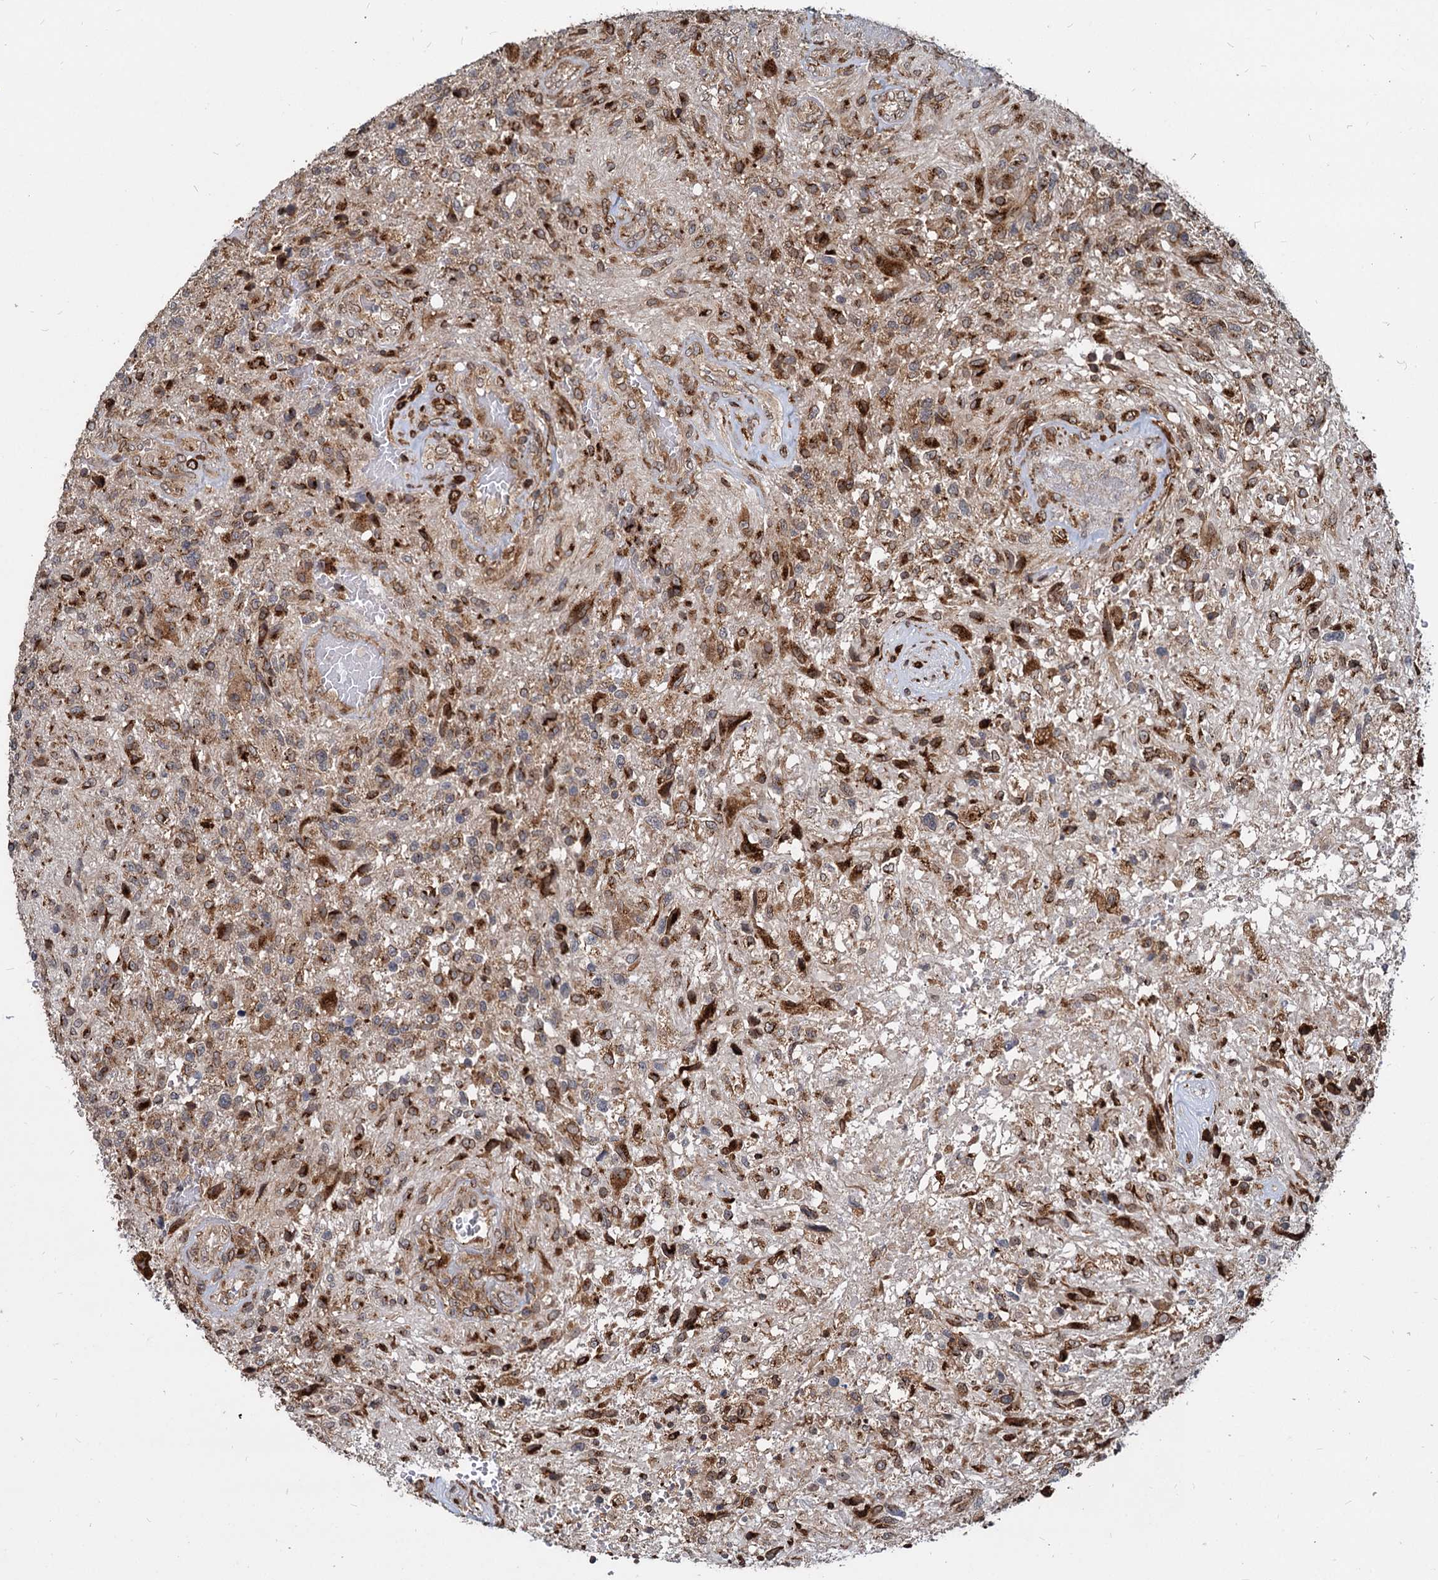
{"staining": {"intensity": "moderate", "quantity": "25%-75%", "location": "cytoplasmic/membranous"}, "tissue": "glioma", "cell_type": "Tumor cells", "image_type": "cancer", "snomed": [{"axis": "morphology", "description": "Glioma, malignant, High grade"}, {"axis": "topography", "description": "Brain"}], "caption": "Glioma tissue exhibits moderate cytoplasmic/membranous positivity in approximately 25%-75% of tumor cells", "gene": "SAAL1", "patient": {"sex": "male", "age": 56}}